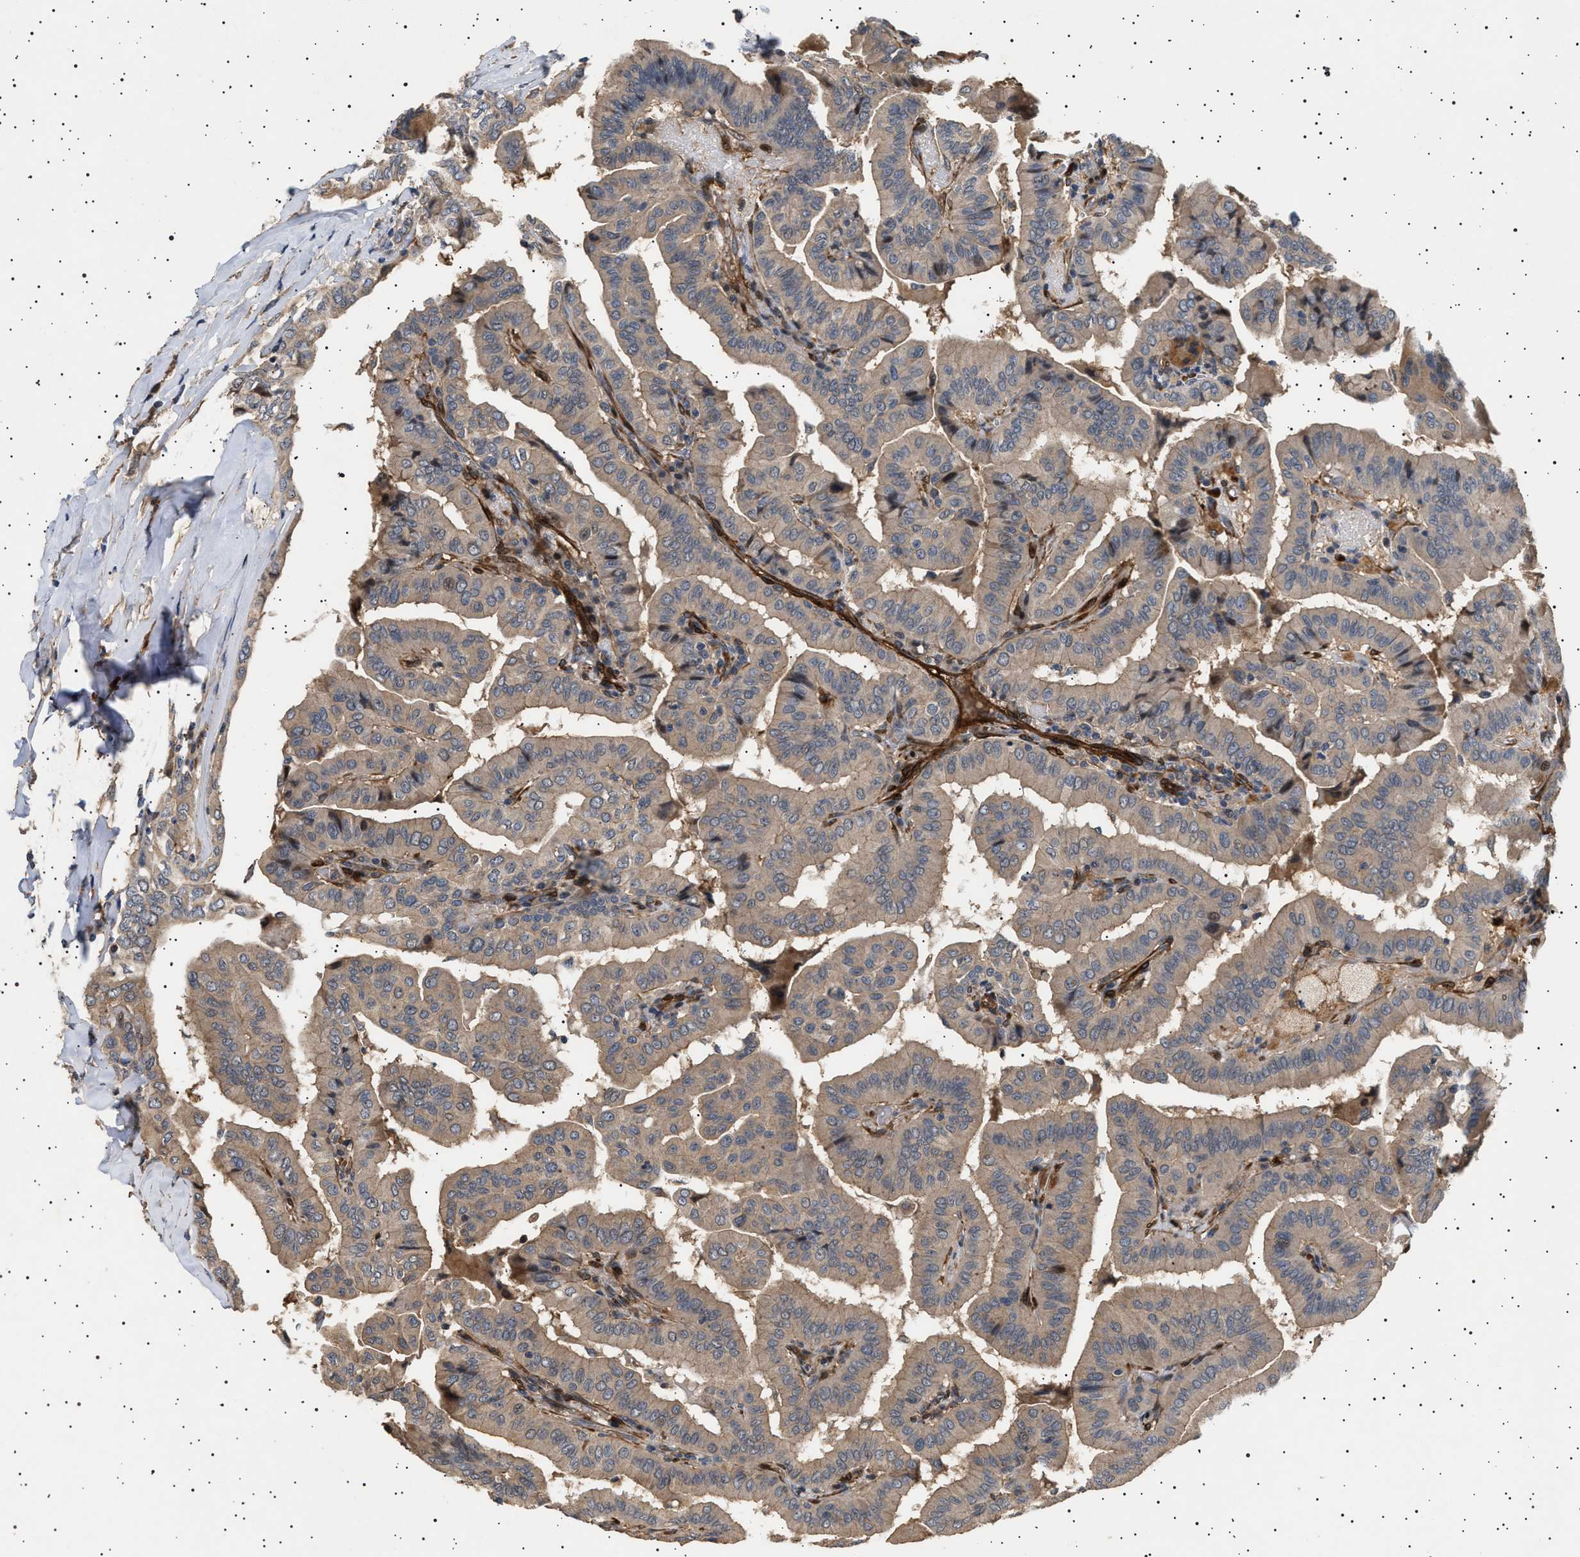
{"staining": {"intensity": "weak", "quantity": ">75%", "location": "cytoplasmic/membranous"}, "tissue": "thyroid cancer", "cell_type": "Tumor cells", "image_type": "cancer", "snomed": [{"axis": "morphology", "description": "Papillary adenocarcinoma, NOS"}, {"axis": "topography", "description": "Thyroid gland"}], "caption": "Protein expression by immunohistochemistry demonstrates weak cytoplasmic/membranous expression in approximately >75% of tumor cells in thyroid papillary adenocarcinoma.", "gene": "GUCY1B1", "patient": {"sex": "male", "age": 33}}